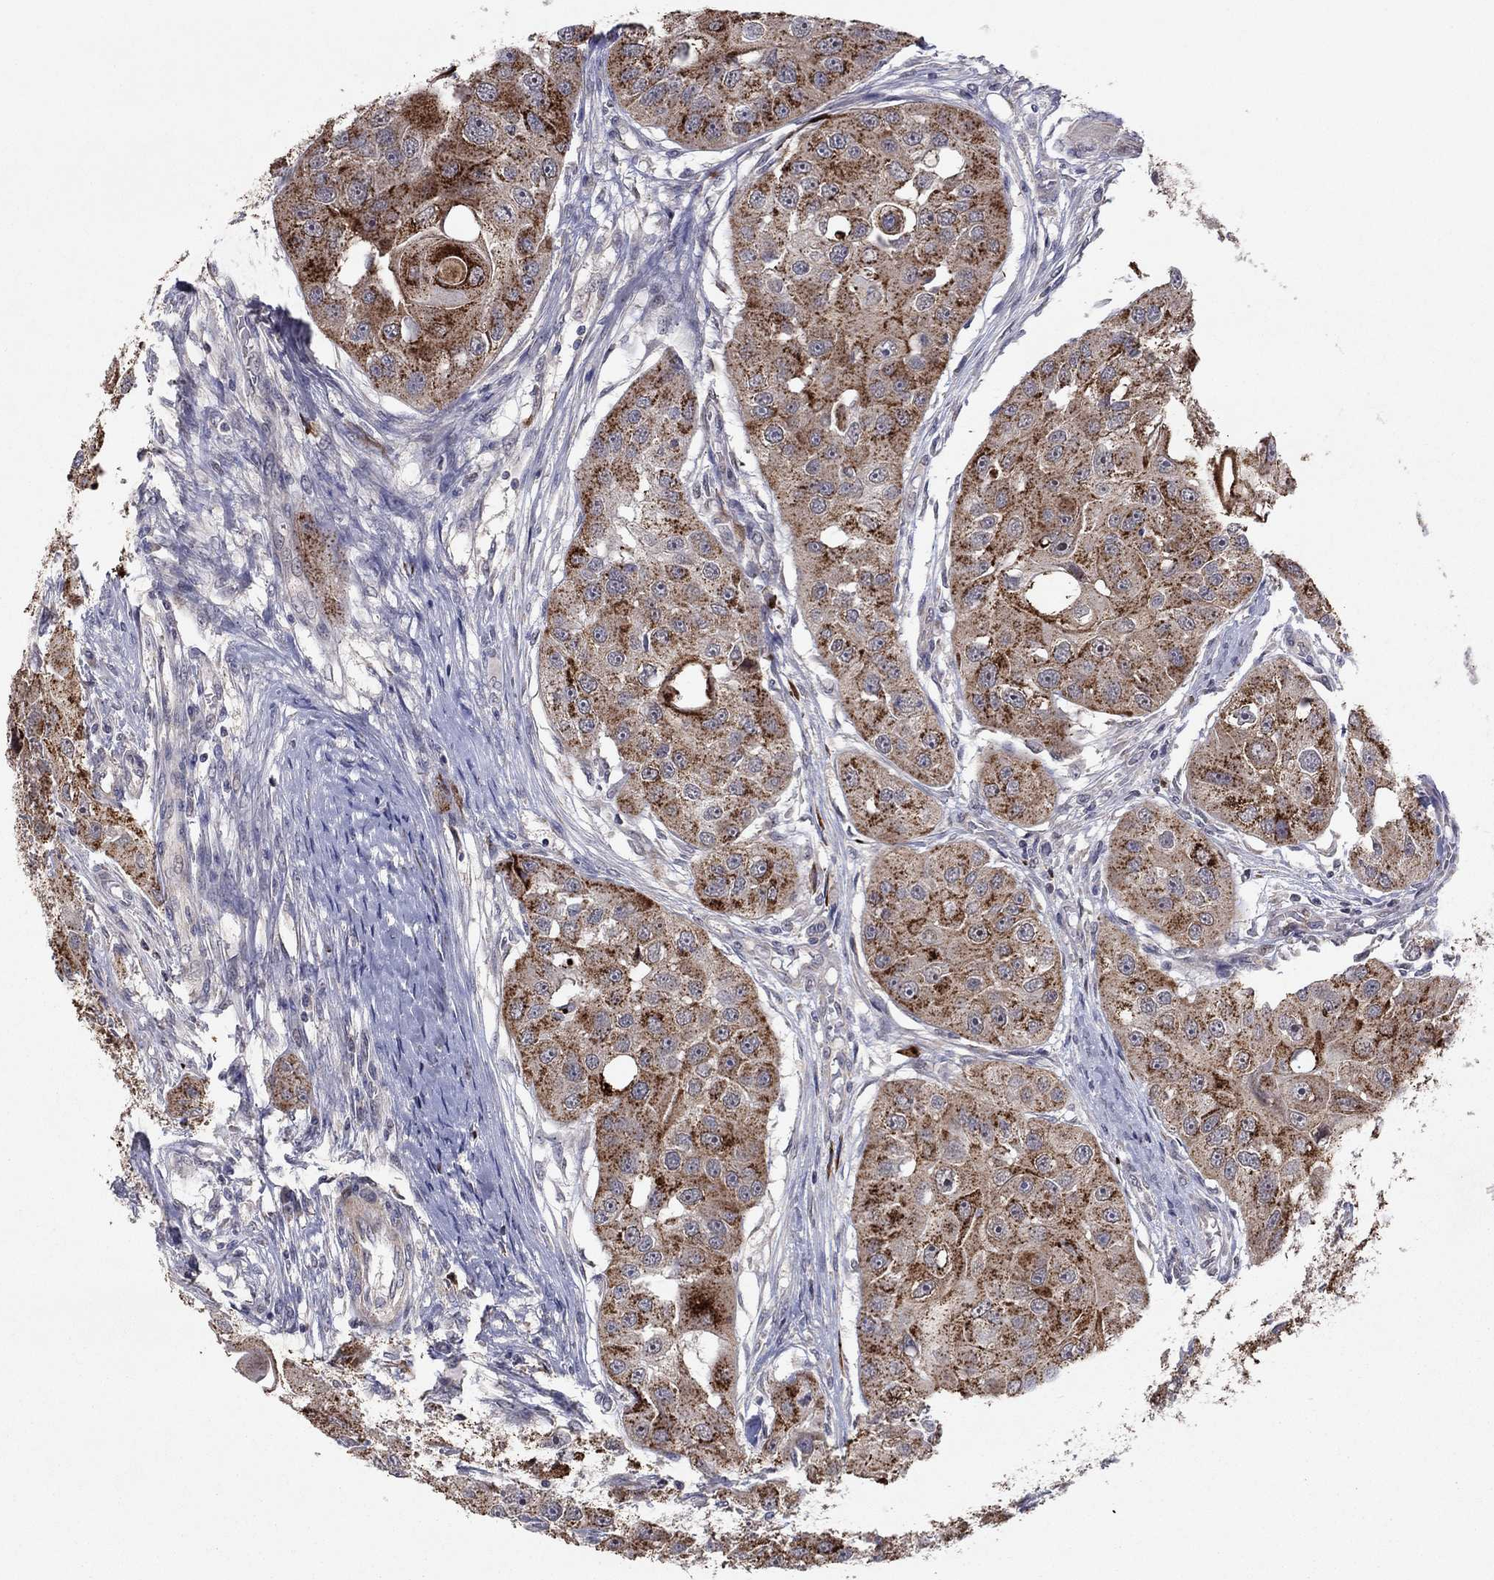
{"staining": {"intensity": "strong", "quantity": "25%-75%", "location": "cytoplasmic/membranous"}, "tissue": "head and neck cancer", "cell_type": "Tumor cells", "image_type": "cancer", "snomed": [{"axis": "morphology", "description": "Normal tissue, NOS"}, {"axis": "morphology", "description": "Squamous cell carcinoma, NOS"}, {"axis": "topography", "description": "Skeletal muscle"}, {"axis": "topography", "description": "Head-Neck"}], "caption": "A photomicrograph of squamous cell carcinoma (head and neck) stained for a protein shows strong cytoplasmic/membranous brown staining in tumor cells. The protein of interest is stained brown, and the nuclei are stained in blue (DAB (3,3'-diaminobenzidine) IHC with brightfield microscopy, high magnification).", "gene": "CRACDL", "patient": {"sex": "male", "age": 51}}